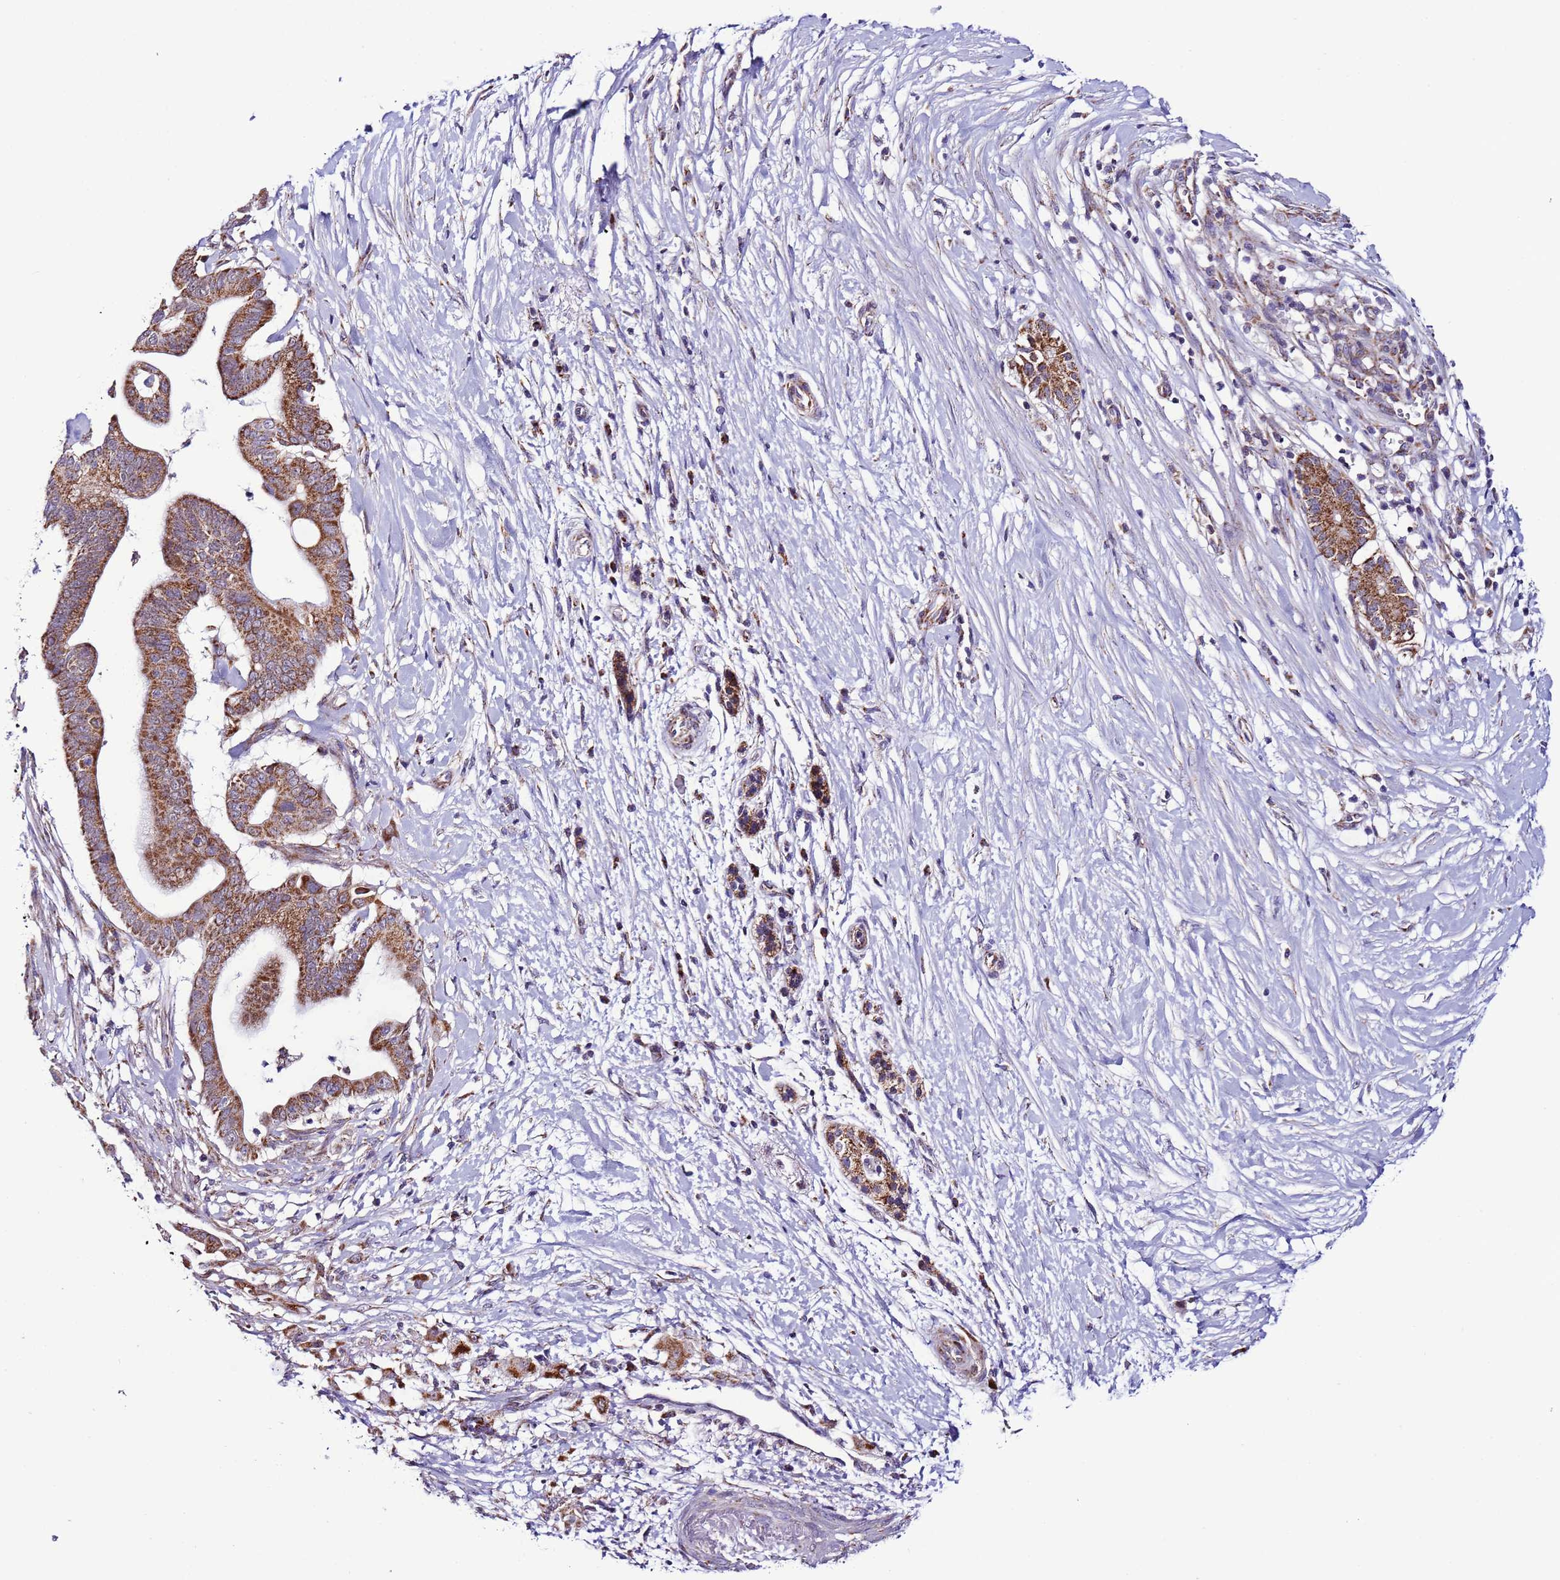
{"staining": {"intensity": "moderate", "quantity": ">75%", "location": "cytoplasmic/membranous"}, "tissue": "pancreatic cancer", "cell_type": "Tumor cells", "image_type": "cancer", "snomed": [{"axis": "morphology", "description": "Adenocarcinoma, NOS"}, {"axis": "topography", "description": "Pancreas"}], "caption": "Immunohistochemical staining of pancreatic cancer demonstrates moderate cytoplasmic/membranous protein staining in approximately >75% of tumor cells.", "gene": "UEVLD", "patient": {"sex": "male", "age": 68}}